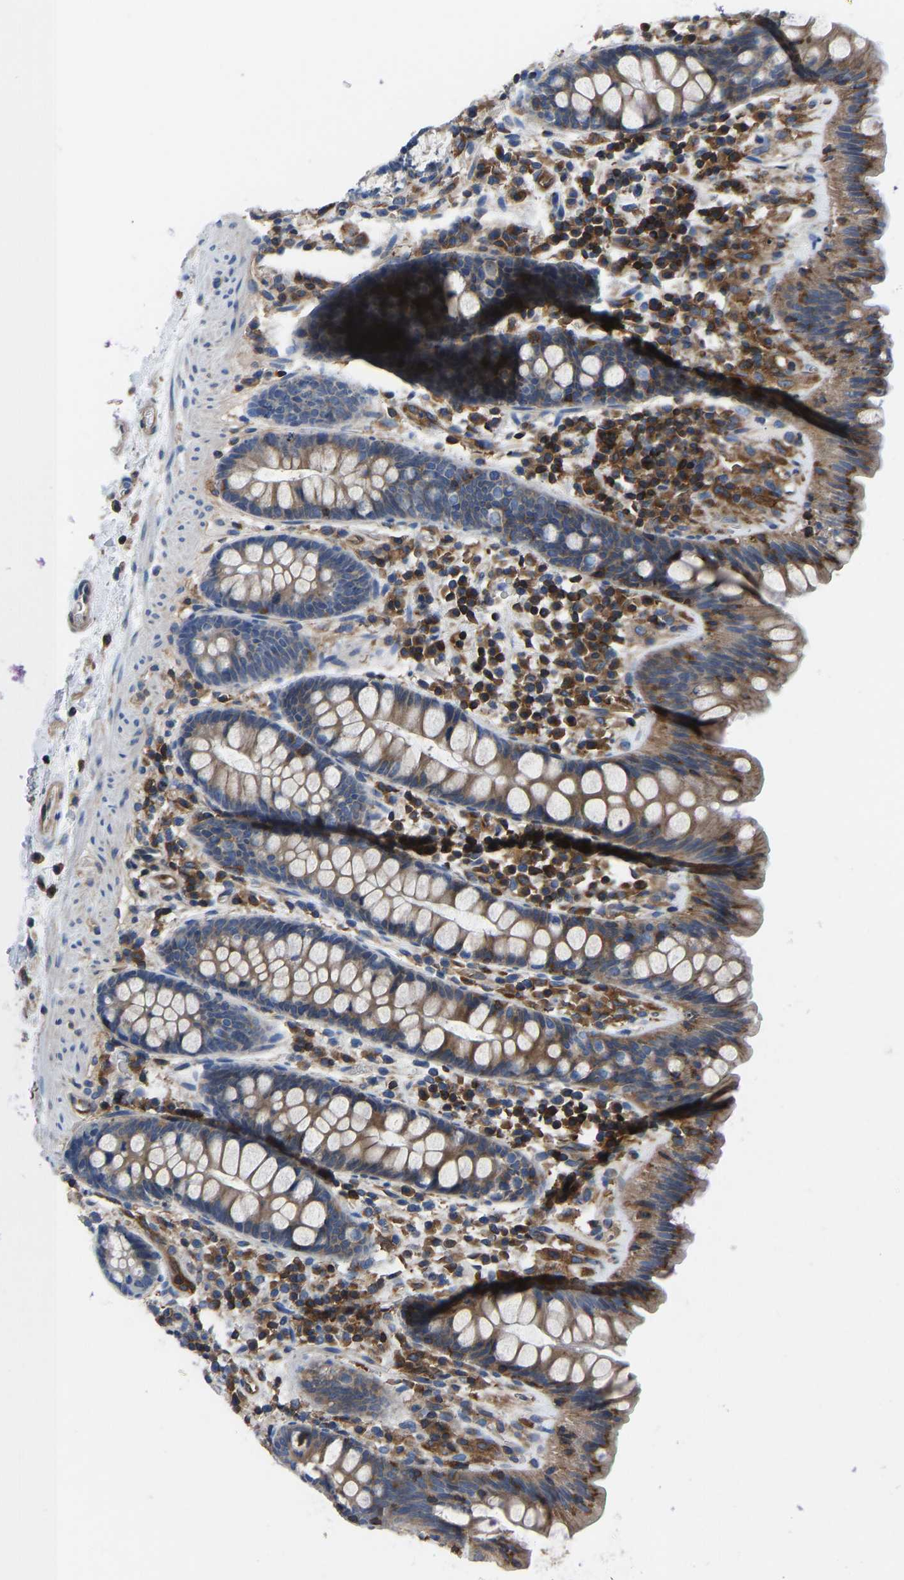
{"staining": {"intensity": "moderate", "quantity": ">75%", "location": "cytoplasmic/membranous"}, "tissue": "colon", "cell_type": "Endothelial cells", "image_type": "normal", "snomed": [{"axis": "morphology", "description": "Normal tissue, NOS"}, {"axis": "topography", "description": "Colon"}], "caption": "Immunohistochemistry staining of unremarkable colon, which exhibits medium levels of moderate cytoplasmic/membranous positivity in about >75% of endothelial cells indicating moderate cytoplasmic/membranous protein expression. The staining was performed using DAB (brown) for protein detection and nuclei were counterstained in hematoxylin (blue).", "gene": "PRKAR1A", "patient": {"sex": "female", "age": 80}}